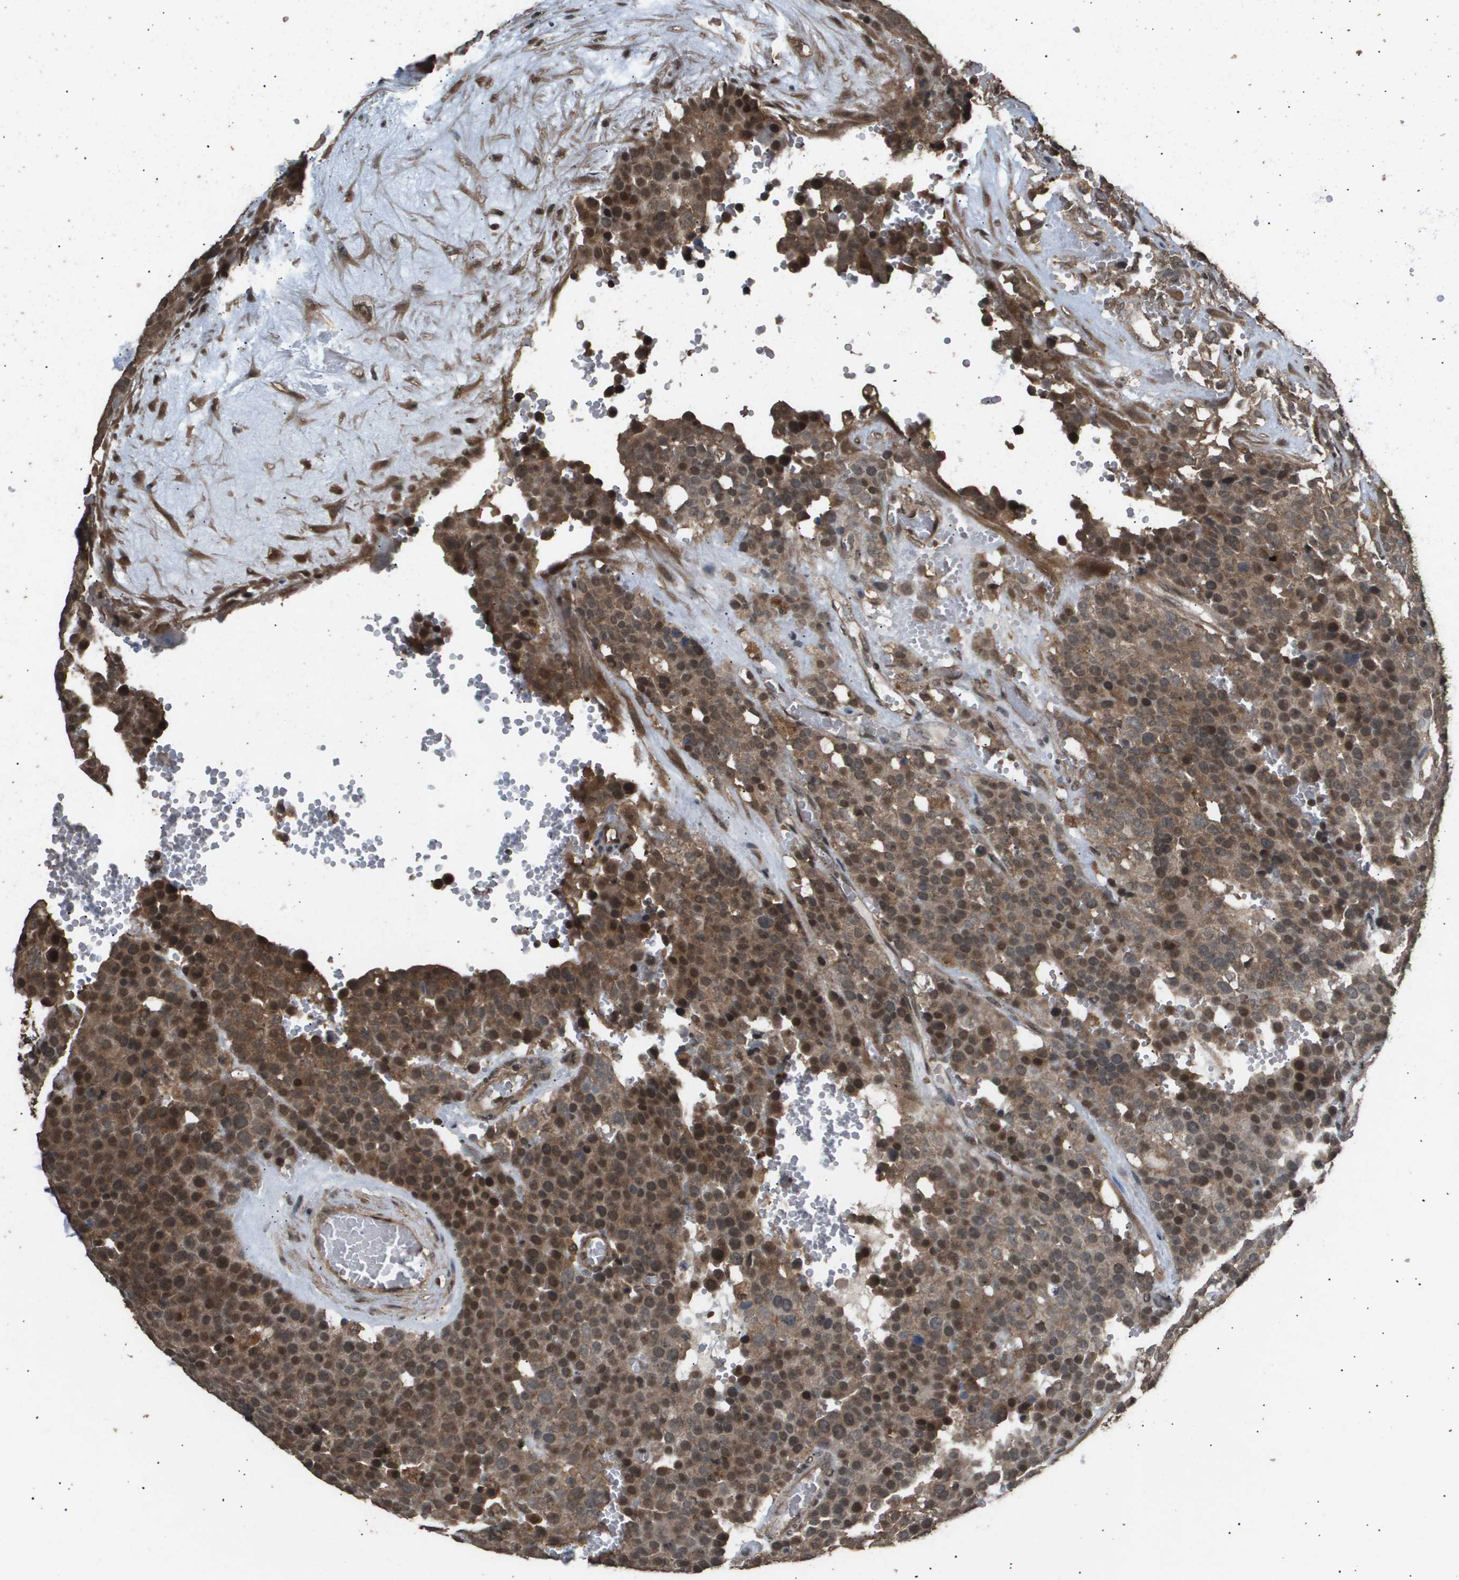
{"staining": {"intensity": "moderate", "quantity": ">75%", "location": "cytoplasmic/membranous,nuclear"}, "tissue": "testis cancer", "cell_type": "Tumor cells", "image_type": "cancer", "snomed": [{"axis": "morphology", "description": "Seminoma, NOS"}, {"axis": "topography", "description": "Testis"}], "caption": "Testis cancer (seminoma) stained with DAB (3,3'-diaminobenzidine) immunohistochemistry shows medium levels of moderate cytoplasmic/membranous and nuclear positivity in approximately >75% of tumor cells. (Brightfield microscopy of DAB IHC at high magnification).", "gene": "ING1", "patient": {"sex": "male", "age": 71}}